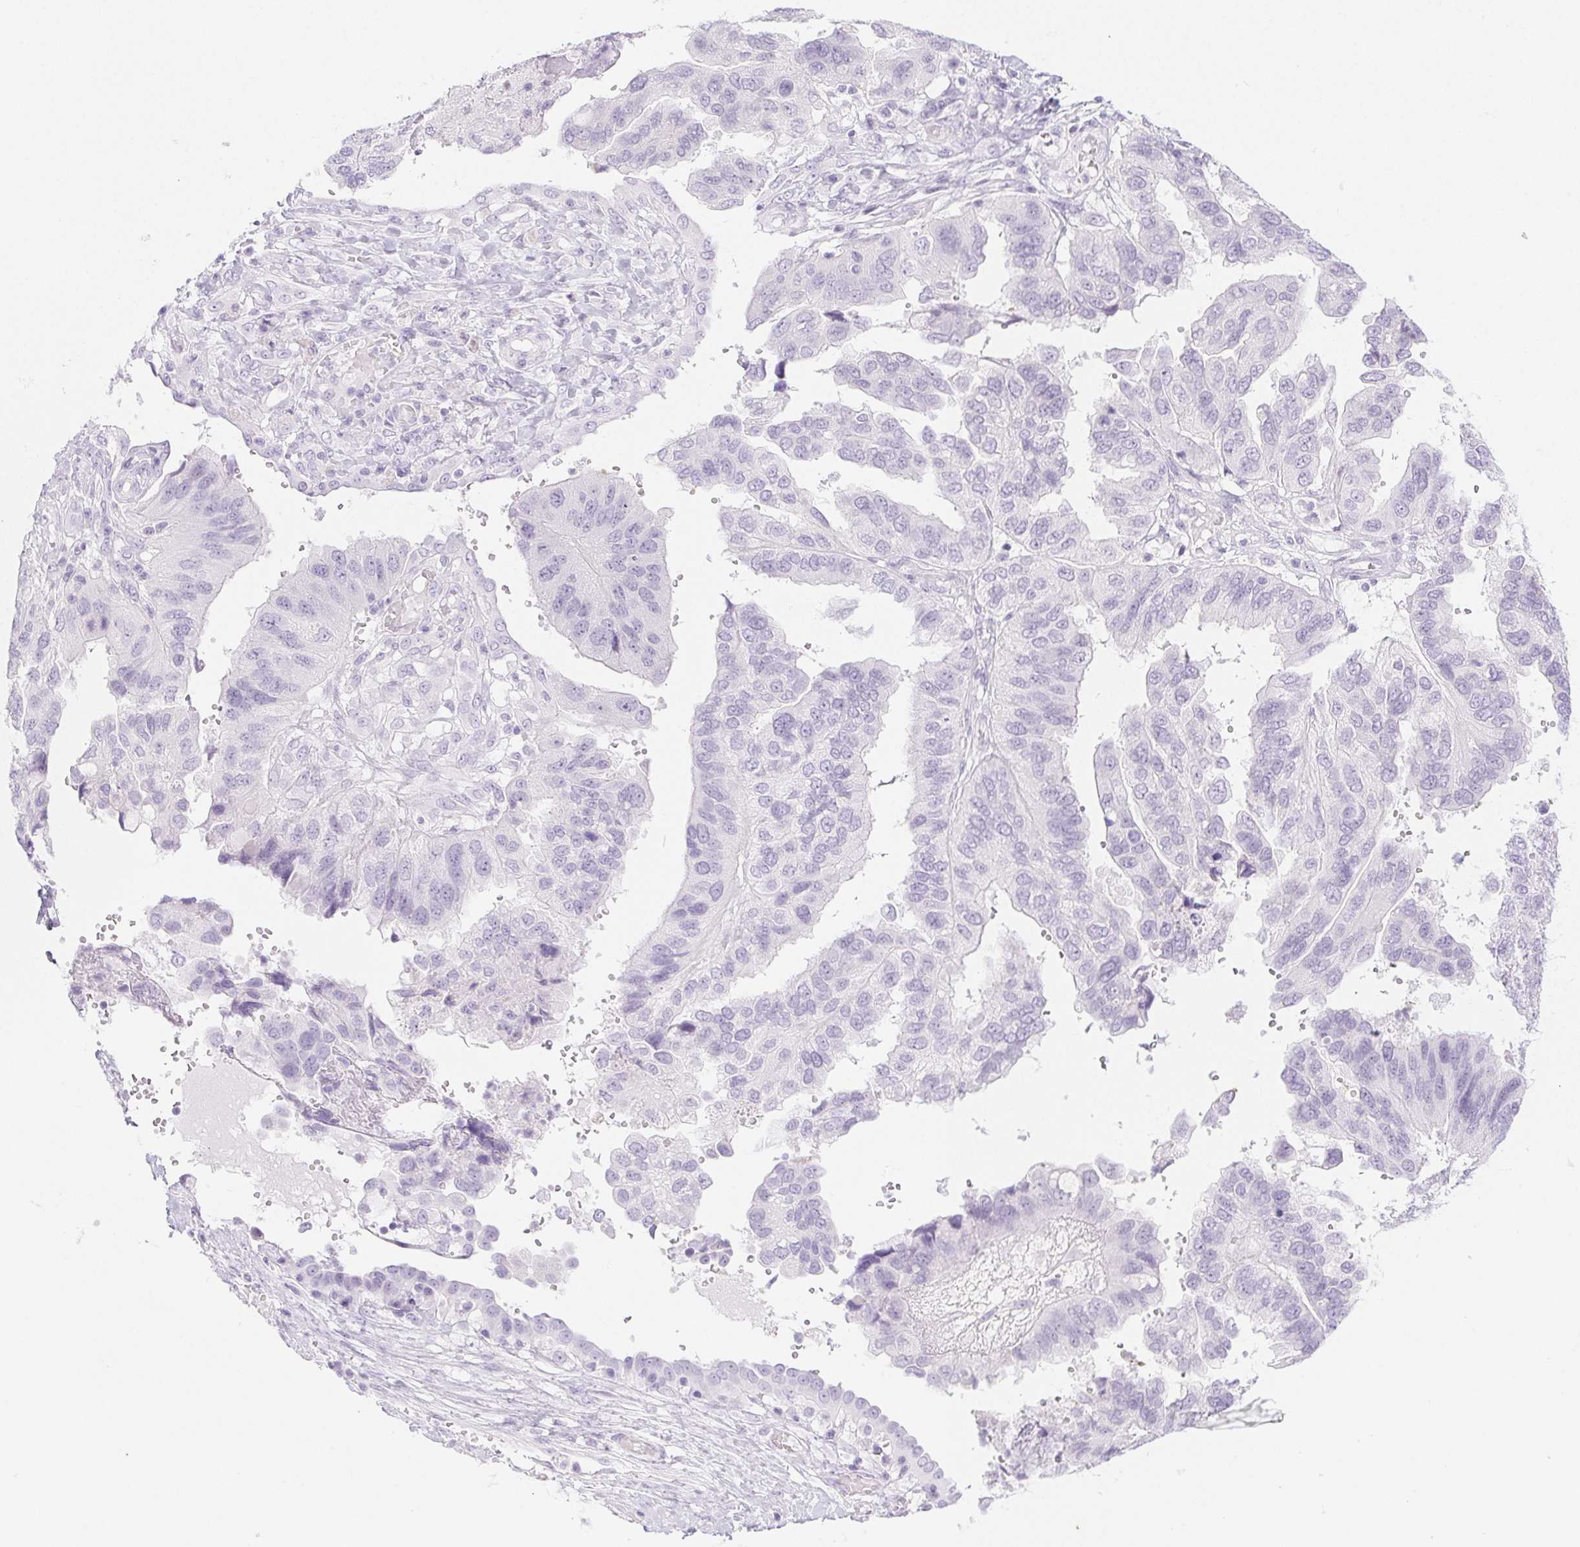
{"staining": {"intensity": "negative", "quantity": "none", "location": "none"}, "tissue": "ovarian cancer", "cell_type": "Tumor cells", "image_type": "cancer", "snomed": [{"axis": "morphology", "description": "Cystadenocarcinoma, serous, NOS"}, {"axis": "topography", "description": "Ovary"}], "caption": "High magnification brightfield microscopy of ovarian cancer stained with DAB (brown) and counterstained with hematoxylin (blue): tumor cells show no significant expression.", "gene": "SPRR3", "patient": {"sex": "female", "age": 79}}